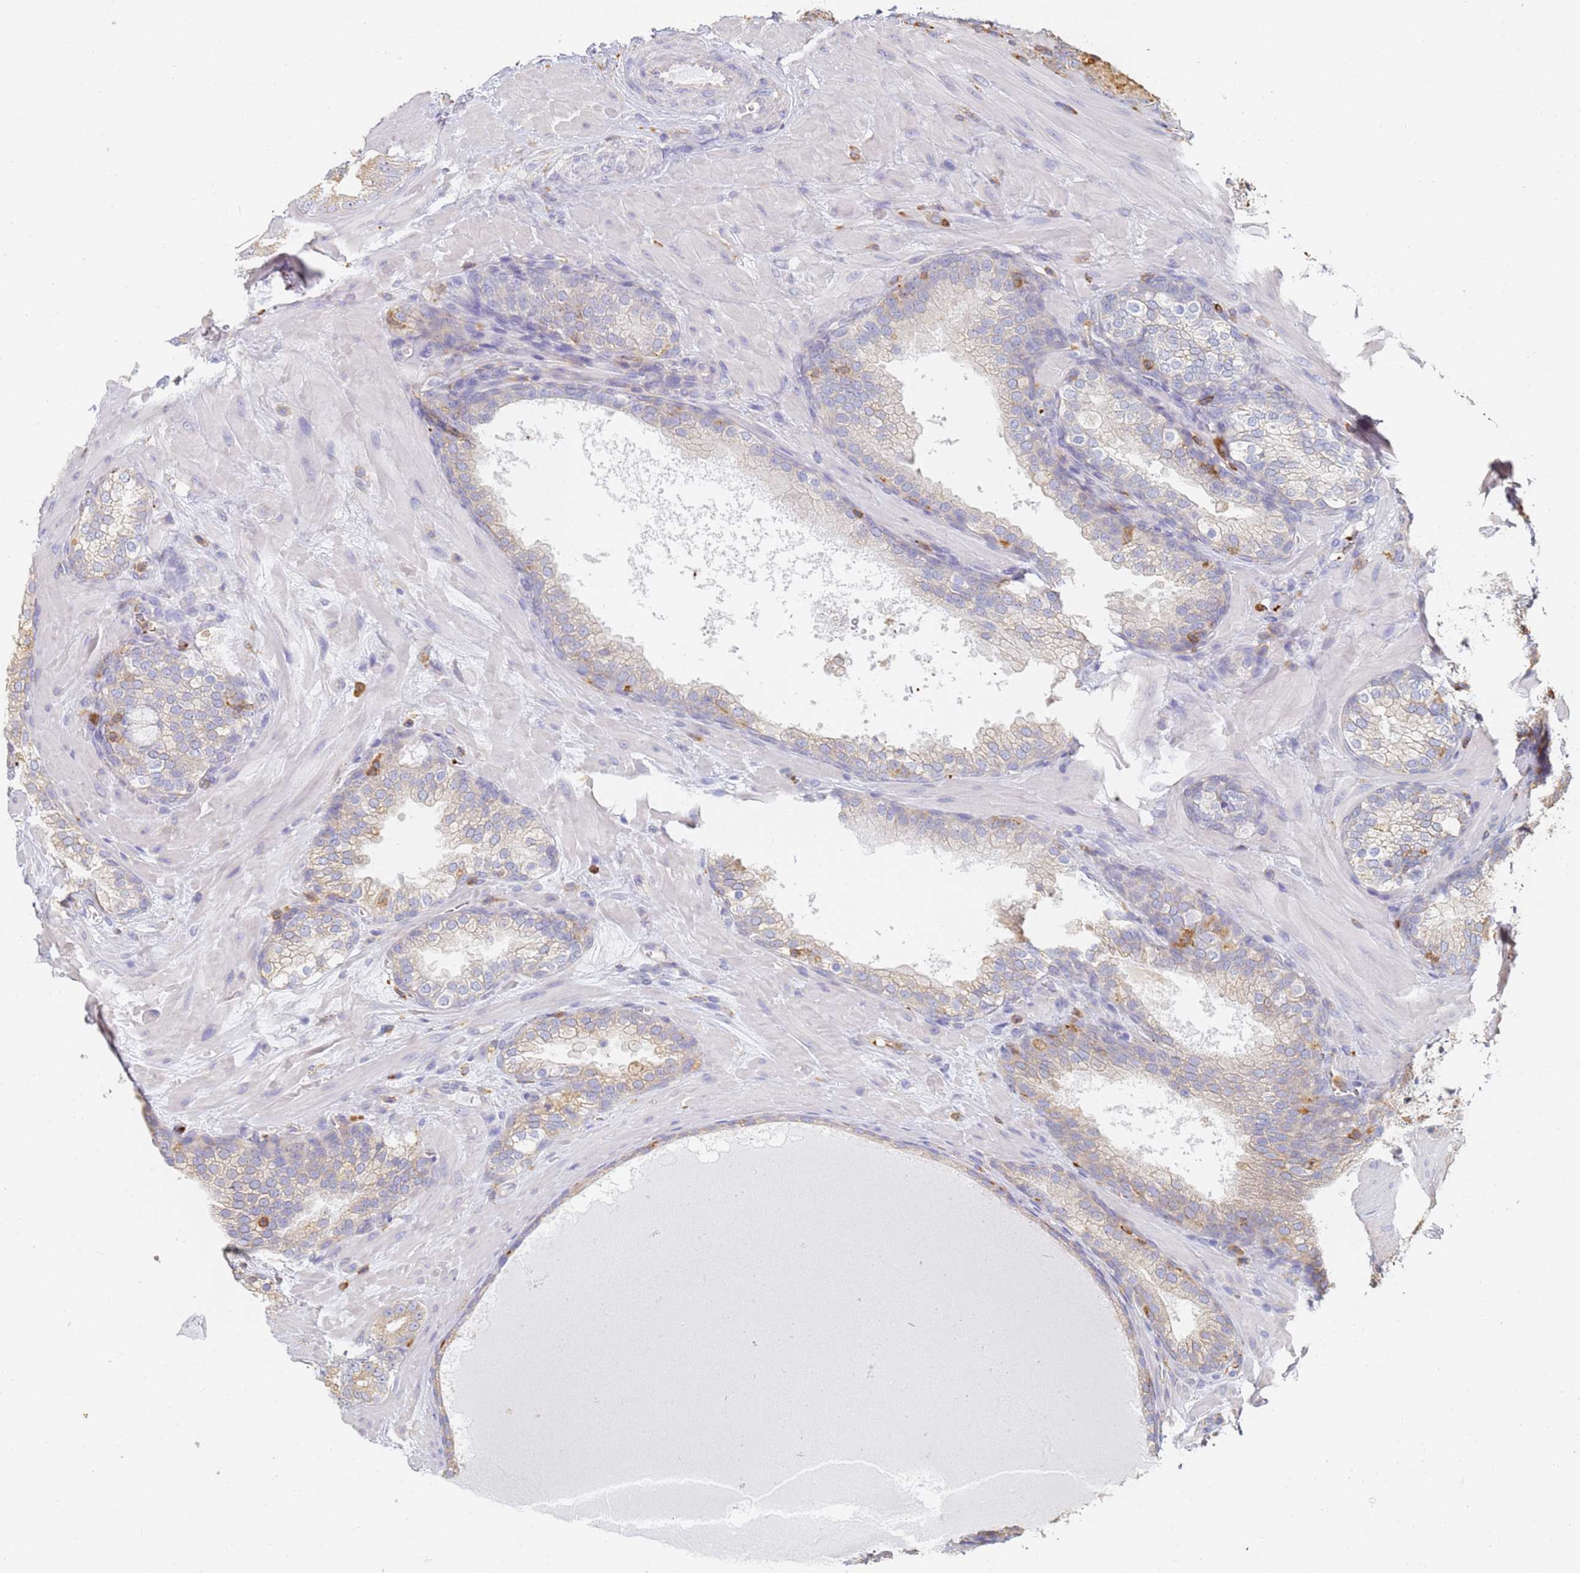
{"staining": {"intensity": "weak", "quantity": "<25%", "location": "cytoplasmic/membranous"}, "tissue": "prostate cancer", "cell_type": "Tumor cells", "image_type": "cancer", "snomed": [{"axis": "morphology", "description": "Adenocarcinoma, High grade"}, {"axis": "topography", "description": "Prostate"}], "caption": "This micrograph is of prostate cancer (high-grade adenocarcinoma) stained with immunohistochemistry to label a protein in brown with the nuclei are counter-stained blue. There is no staining in tumor cells.", "gene": "BIN2", "patient": {"sex": "male", "age": 60}}